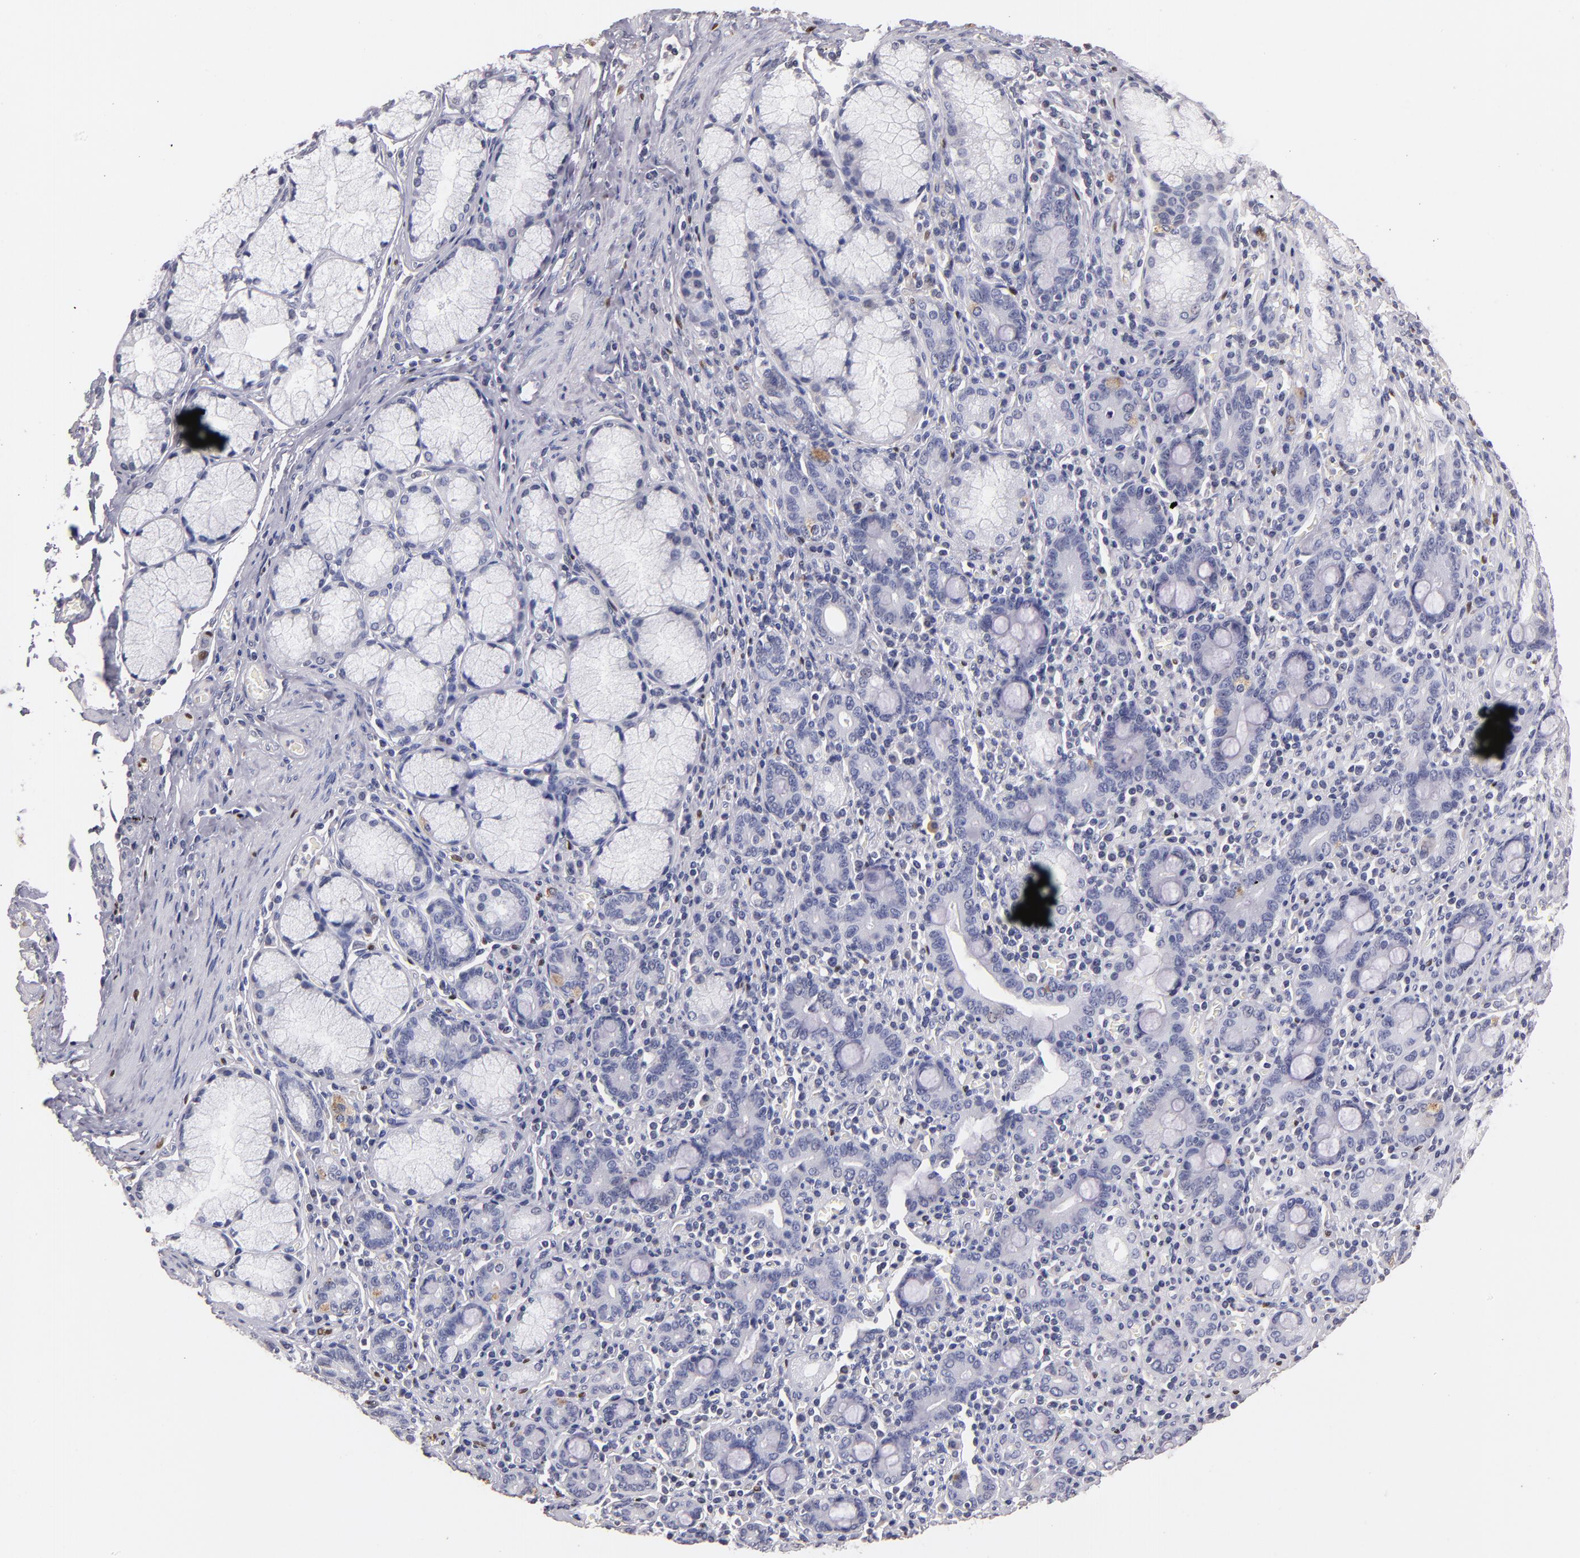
{"staining": {"intensity": "negative", "quantity": "none", "location": "none"}, "tissue": "pancreatic cancer", "cell_type": "Tumor cells", "image_type": "cancer", "snomed": [{"axis": "morphology", "description": "Adenocarcinoma, NOS"}, {"axis": "topography", "description": "Pancreas"}], "caption": "Immunohistochemical staining of pancreatic adenocarcinoma displays no significant expression in tumor cells. (DAB IHC visualized using brightfield microscopy, high magnification).", "gene": "SOX10", "patient": {"sex": "male", "age": 77}}